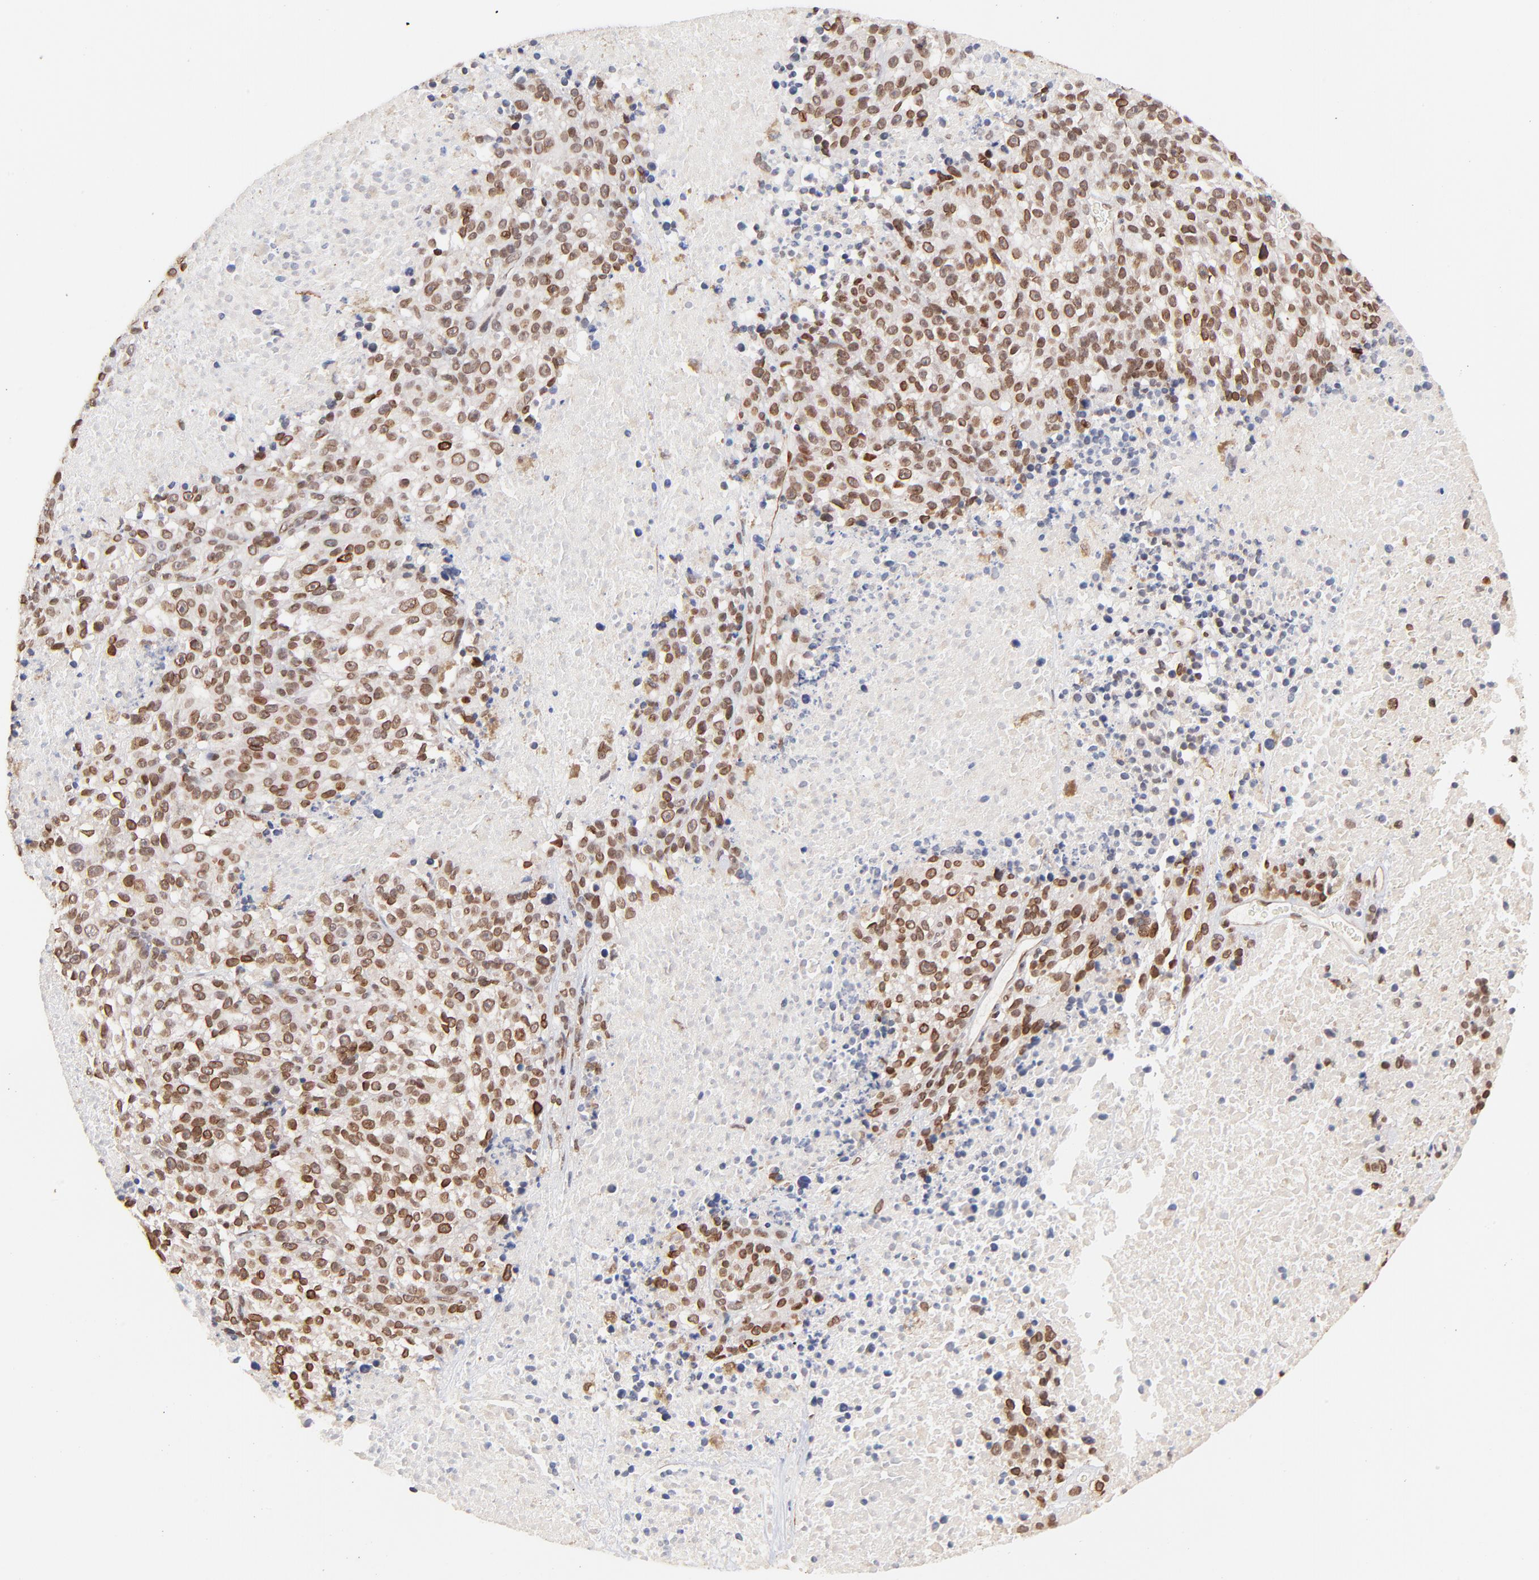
{"staining": {"intensity": "moderate", "quantity": "25%-75%", "location": "cytoplasmic/membranous,nuclear"}, "tissue": "melanoma", "cell_type": "Tumor cells", "image_type": "cancer", "snomed": [{"axis": "morphology", "description": "Malignant melanoma, Metastatic site"}, {"axis": "topography", "description": "Cerebral cortex"}], "caption": "Moderate cytoplasmic/membranous and nuclear expression is identified in approximately 25%-75% of tumor cells in malignant melanoma (metastatic site). The staining was performed using DAB (3,3'-diaminobenzidine) to visualize the protein expression in brown, while the nuclei were stained in blue with hematoxylin (Magnification: 20x).", "gene": "ZFP92", "patient": {"sex": "female", "age": 52}}